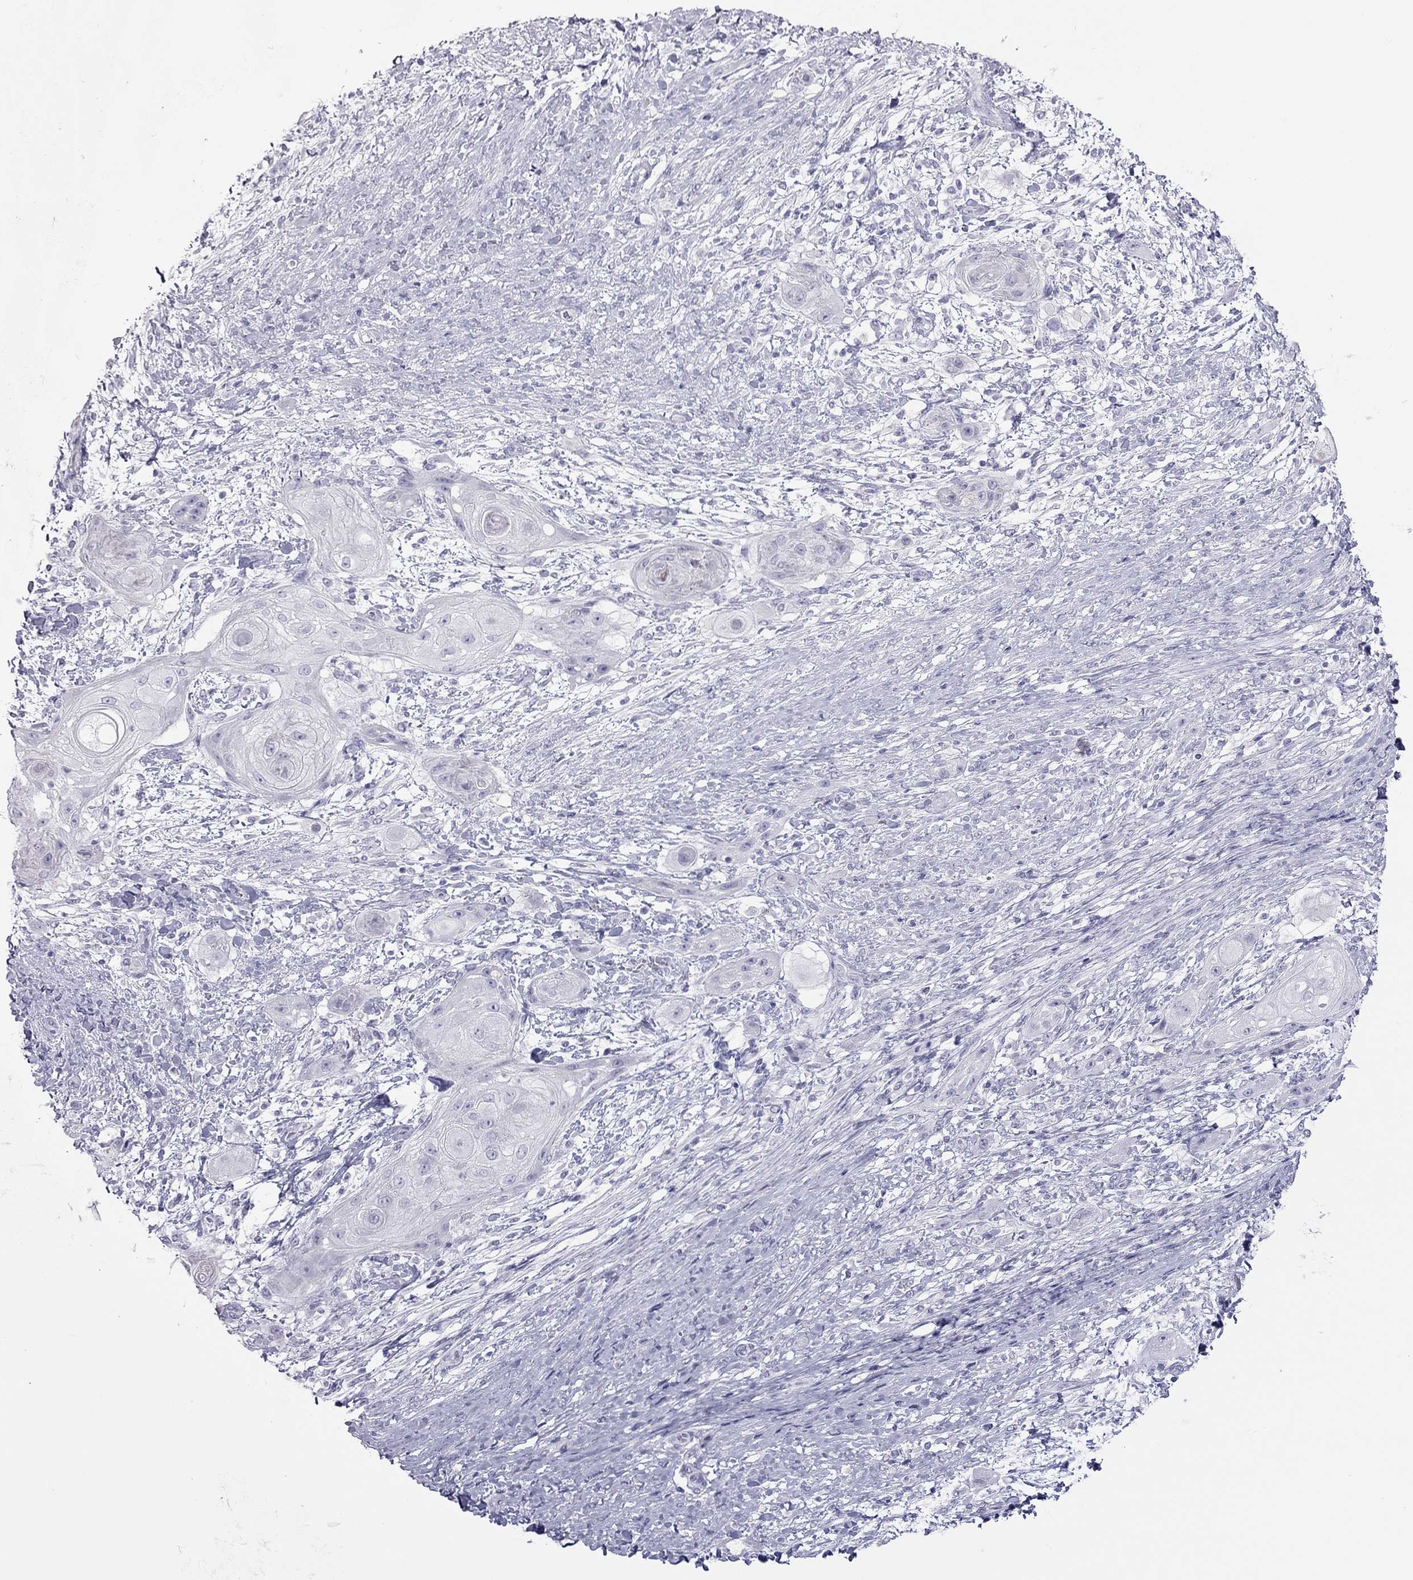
{"staining": {"intensity": "negative", "quantity": "none", "location": "none"}, "tissue": "skin cancer", "cell_type": "Tumor cells", "image_type": "cancer", "snomed": [{"axis": "morphology", "description": "Squamous cell carcinoma, NOS"}, {"axis": "topography", "description": "Skin"}], "caption": "DAB immunohistochemical staining of human skin cancer shows no significant expression in tumor cells.", "gene": "TEX14", "patient": {"sex": "male", "age": 62}}